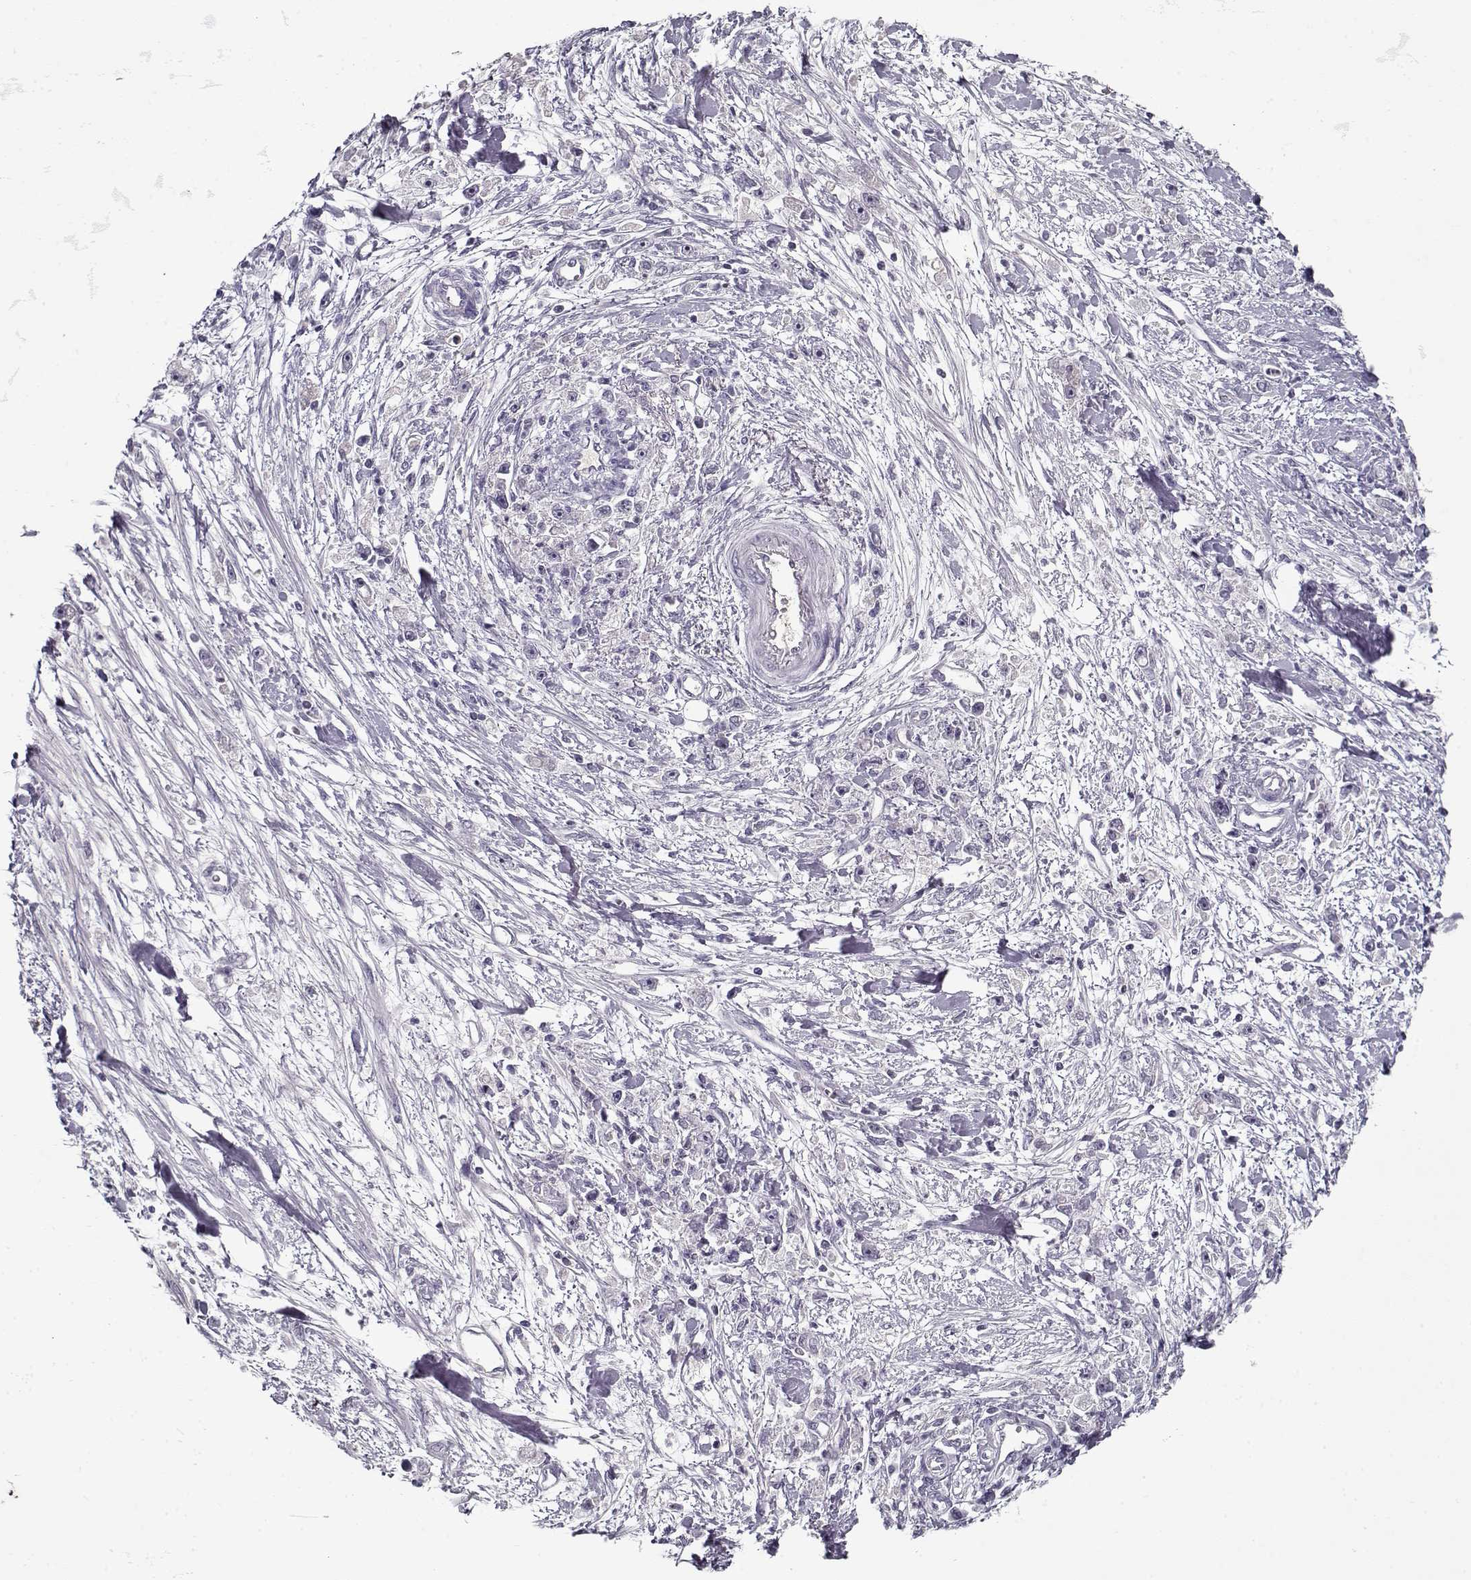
{"staining": {"intensity": "negative", "quantity": "none", "location": "none"}, "tissue": "stomach cancer", "cell_type": "Tumor cells", "image_type": "cancer", "snomed": [{"axis": "morphology", "description": "Adenocarcinoma, NOS"}, {"axis": "topography", "description": "Stomach"}], "caption": "A photomicrograph of stomach adenocarcinoma stained for a protein exhibits no brown staining in tumor cells.", "gene": "SPACA9", "patient": {"sex": "female", "age": 59}}